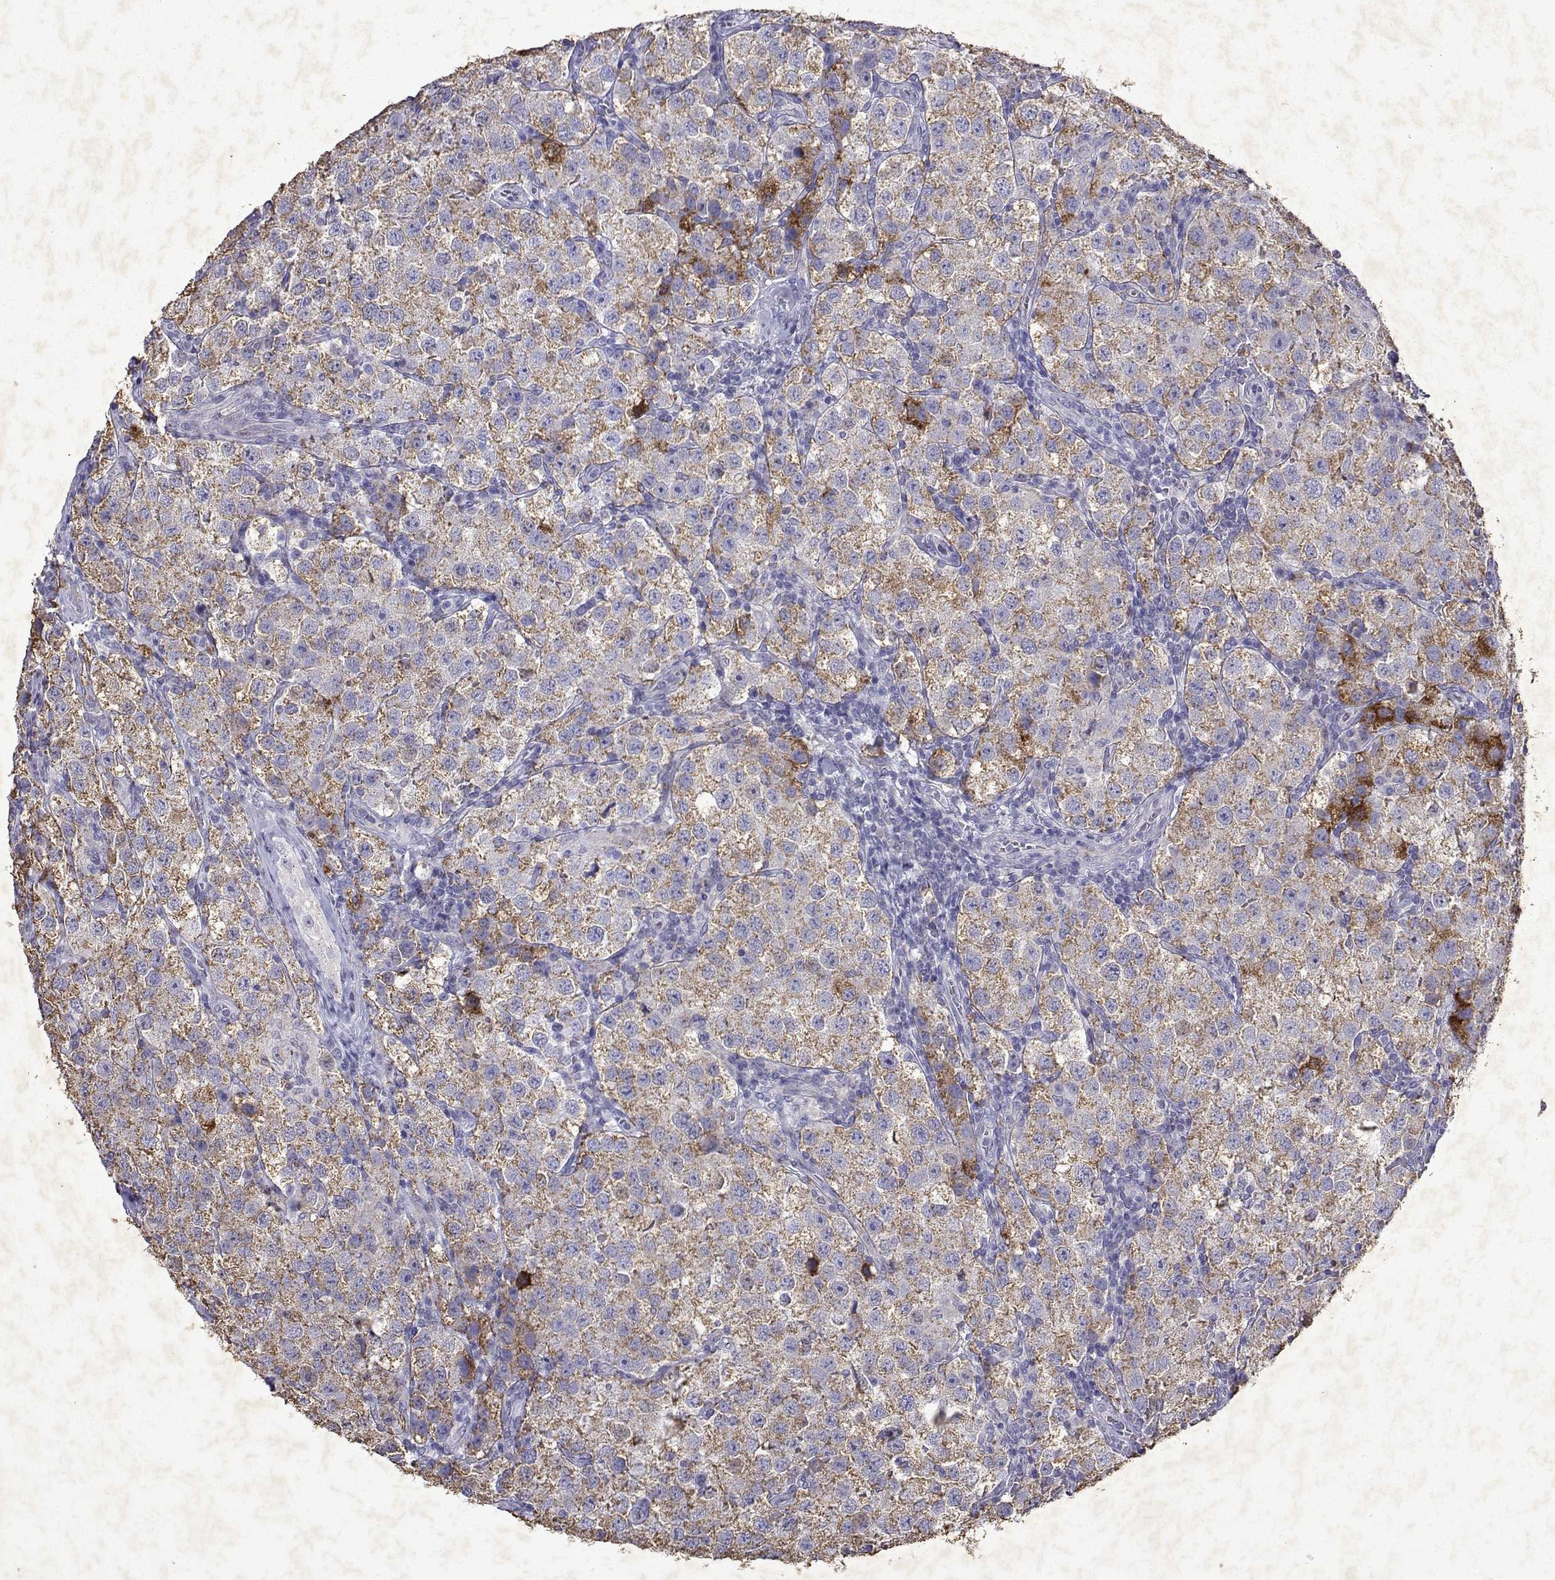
{"staining": {"intensity": "moderate", "quantity": ">75%", "location": "cytoplasmic/membranous"}, "tissue": "testis cancer", "cell_type": "Tumor cells", "image_type": "cancer", "snomed": [{"axis": "morphology", "description": "Seminoma, NOS"}, {"axis": "topography", "description": "Testis"}], "caption": "A histopathology image showing moderate cytoplasmic/membranous positivity in about >75% of tumor cells in testis cancer, as visualized by brown immunohistochemical staining.", "gene": "DUSP28", "patient": {"sex": "male", "age": 37}}